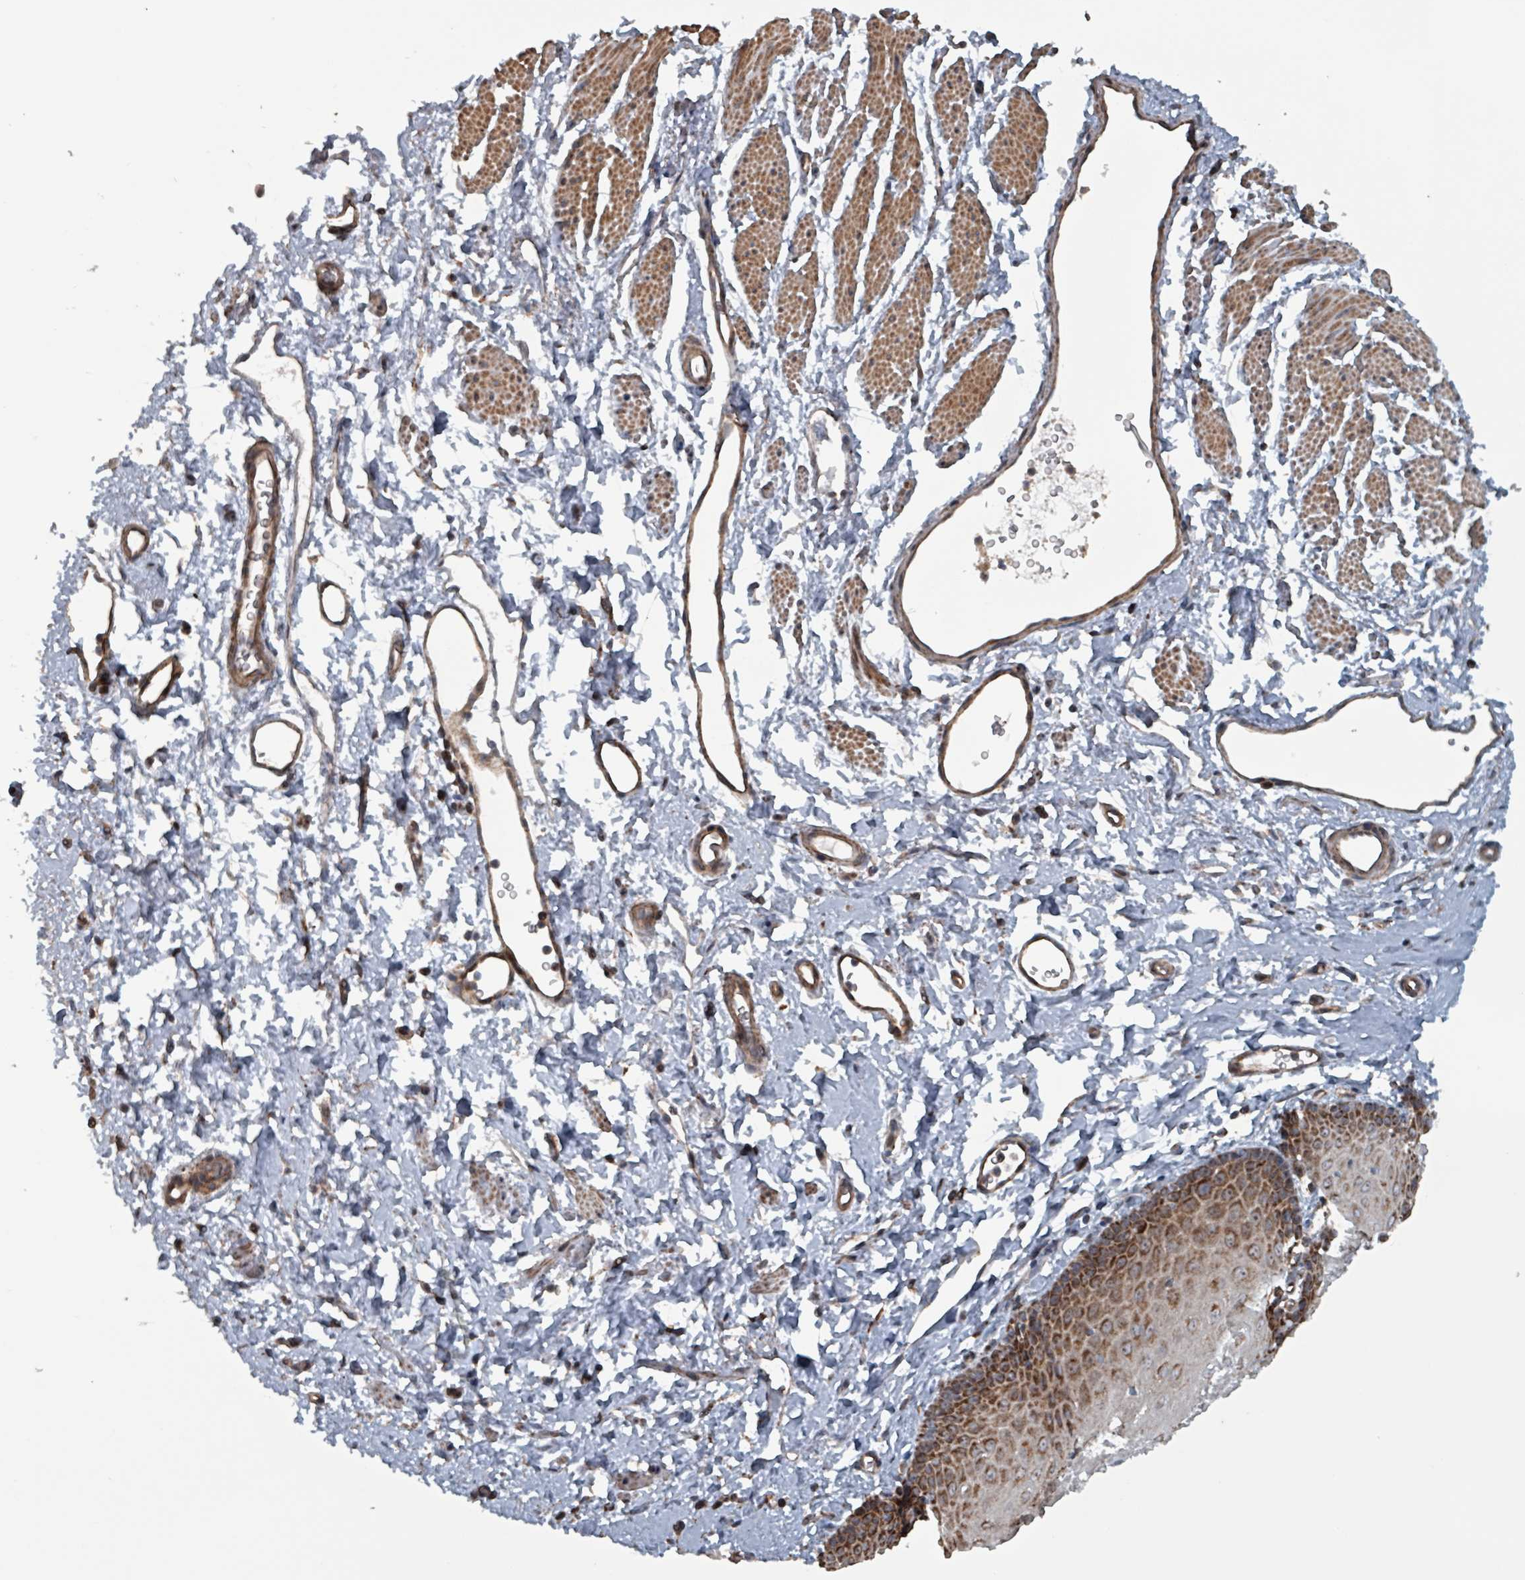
{"staining": {"intensity": "strong", "quantity": ">75%", "location": "cytoplasmic/membranous"}, "tissue": "esophagus", "cell_type": "Squamous epithelial cells", "image_type": "normal", "snomed": [{"axis": "morphology", "description": "Normal tissue, NOS"}, {"axis": "topography", "description": "Esophagus"}], "caption": "This histopathology image reveals immunohistochemistry (IHC) staining of unremarkable human esophagus, with high strong cytoplasmic/membranous positivity in approximately >75% of squamous epithelial cells.", "gene": "MRPL4", "patient": {"sex": "male", "age": 70}}